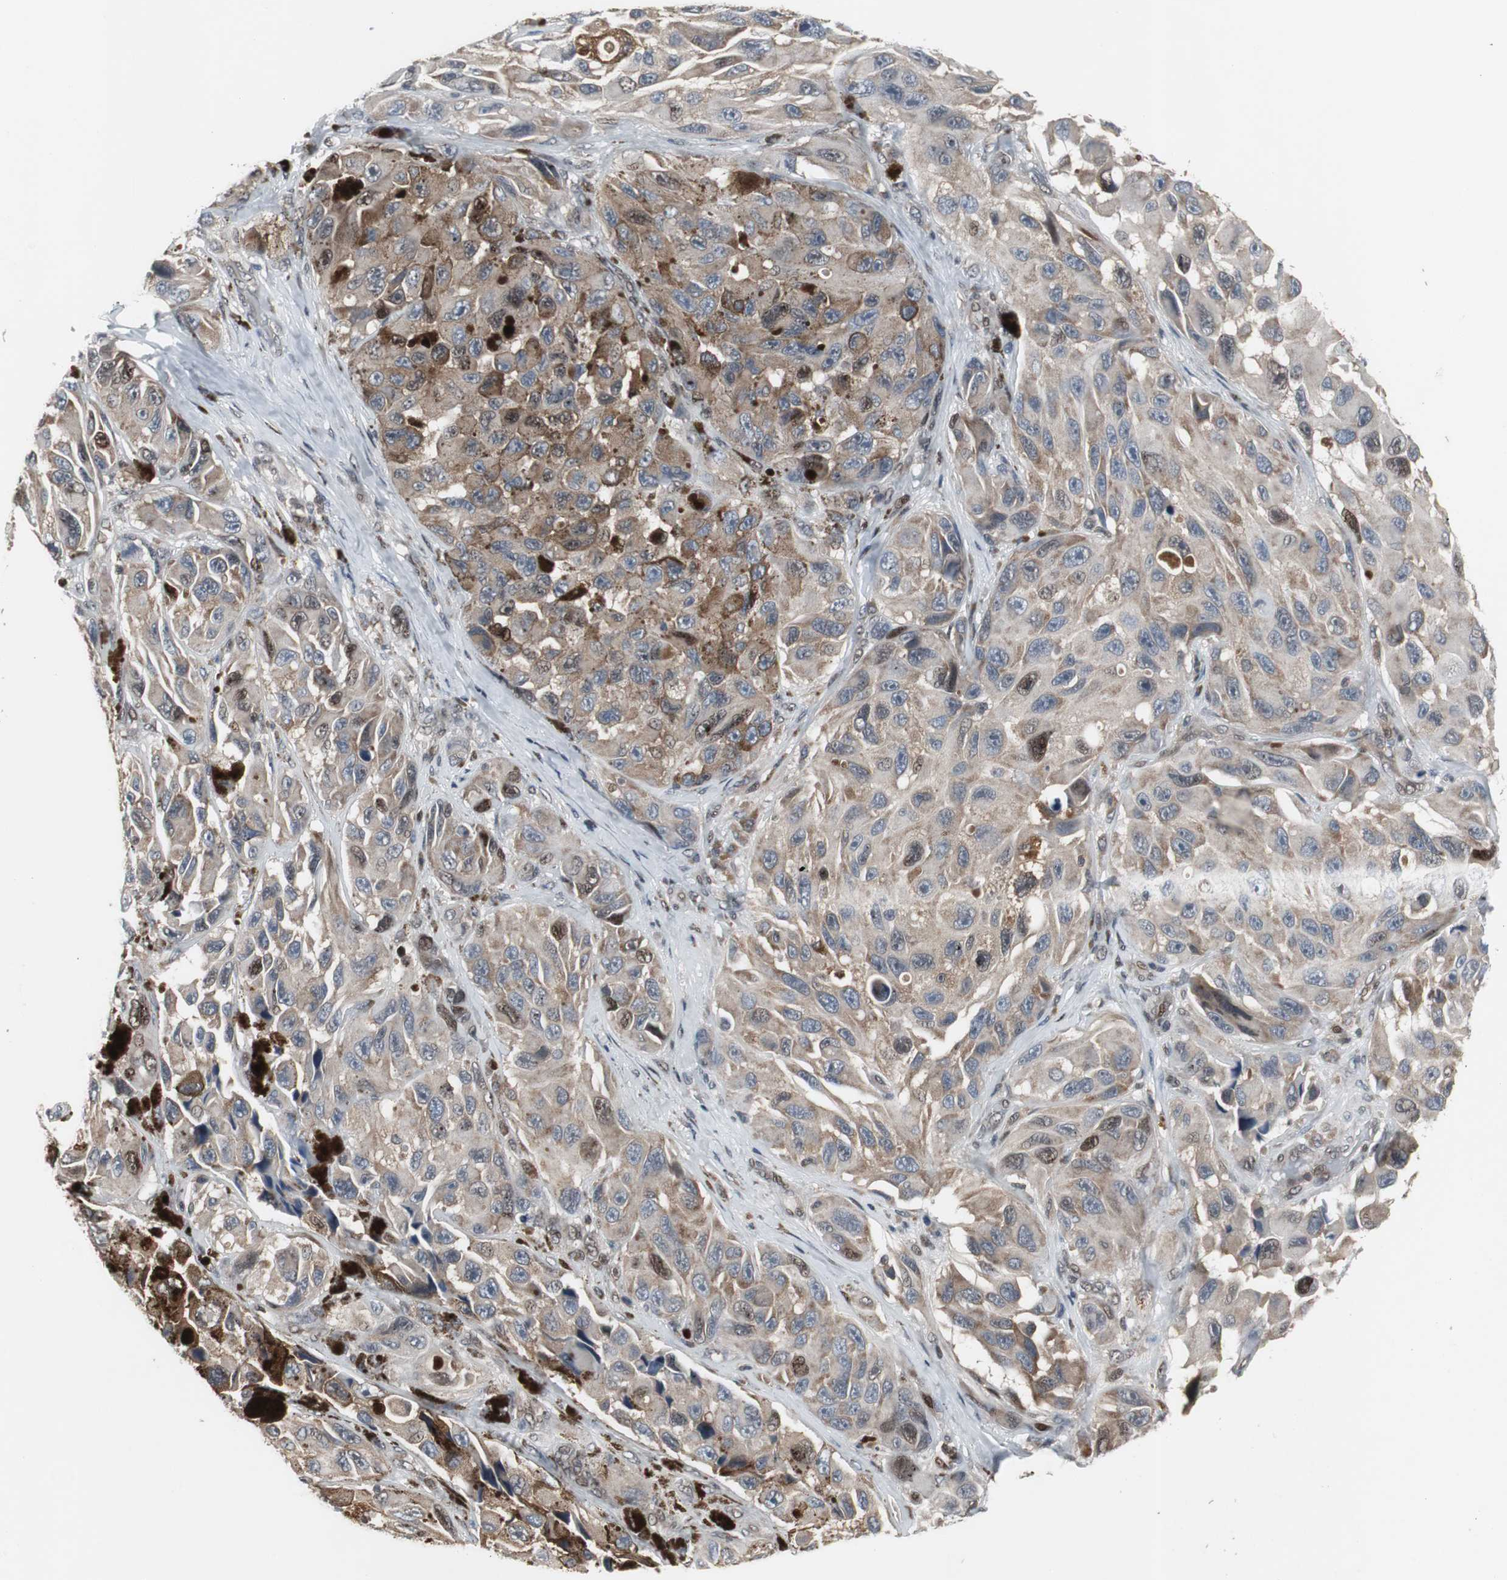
{"staining": {"intensity": "moderate", "quantity": ">75%", "location": "cytoplasmic/membranous"}, "tissue": "melanoma", "cell_type": "Tumor cells", "image_type": "cancer", "snomed": [{"axis": "morphology", "description": "Malignant melanoma, NOS"}, {"axis": "topography", "description": "Skin"}], "caption": "Protein staining of malignant melanoma tissue demonstrates moderate cytoplasmic/membranous positivity in about >75% of tumor cells.", "gene": "GRK2", "patient": {"sex": "female", "age": 73}}